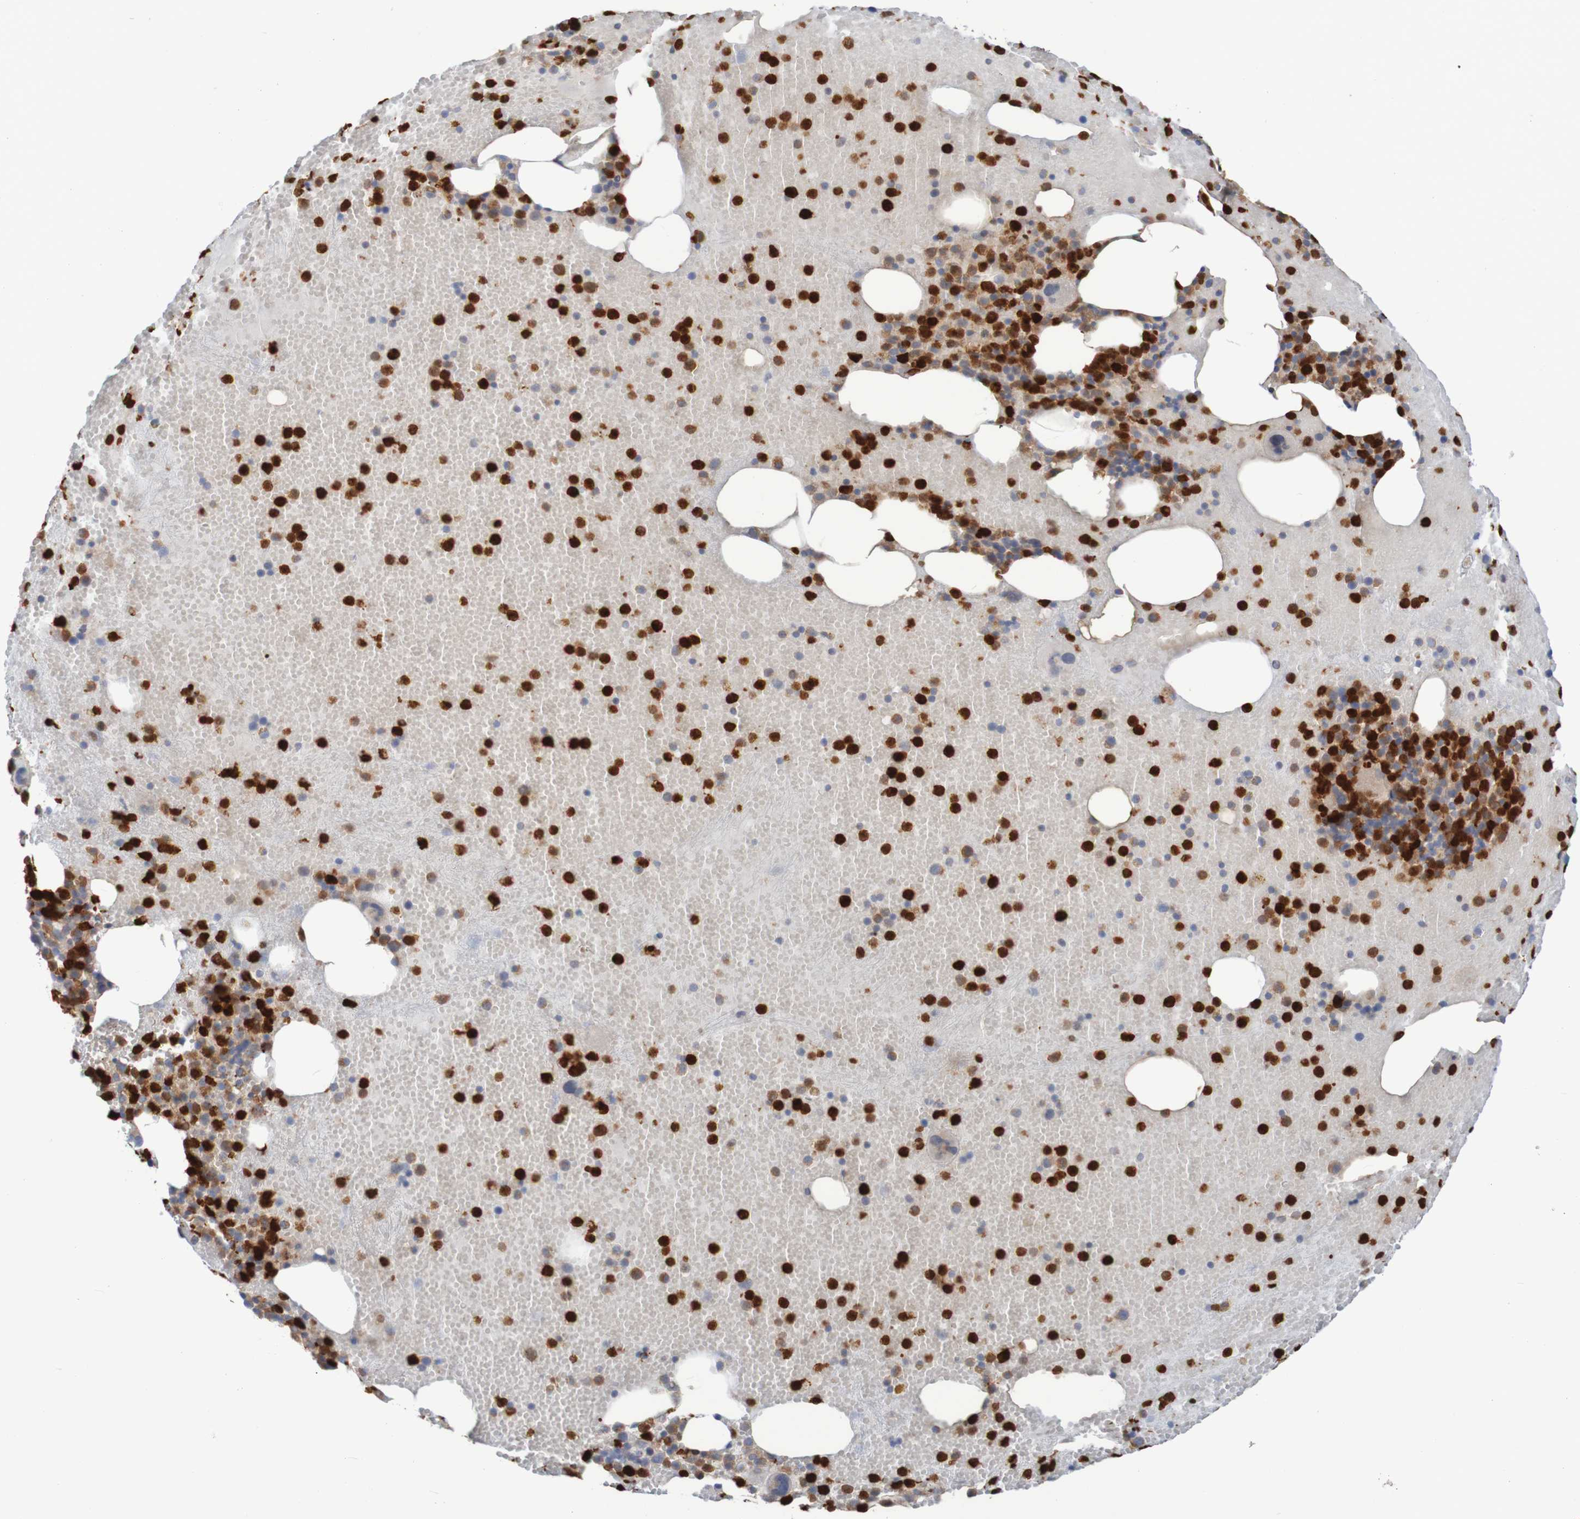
{"staining": {"intensity": "strong", "quantity": ">75%", "location": "cytoplasmic/membranous,nuclear"}, "tissue": "bone marrow", "cell_type": "Hematopoietic cells", "image_type": "normal", "snomed": [{"axis": "morphology", "description": "Normal tissue, NOS"}, {"axis": "morphology", "description": "Inflammation, NOS"}, {"axis": "topography", "description": "Bone marrow"}], "caption": "Hematopoietic cells reveal high levels of strong cytoplasmic/membranous,nuclear positivity in about >75% of cells in unremarkable human bone marrow.", "gene": "PARP4", "patient": {"sex": "male", "age": 43}}